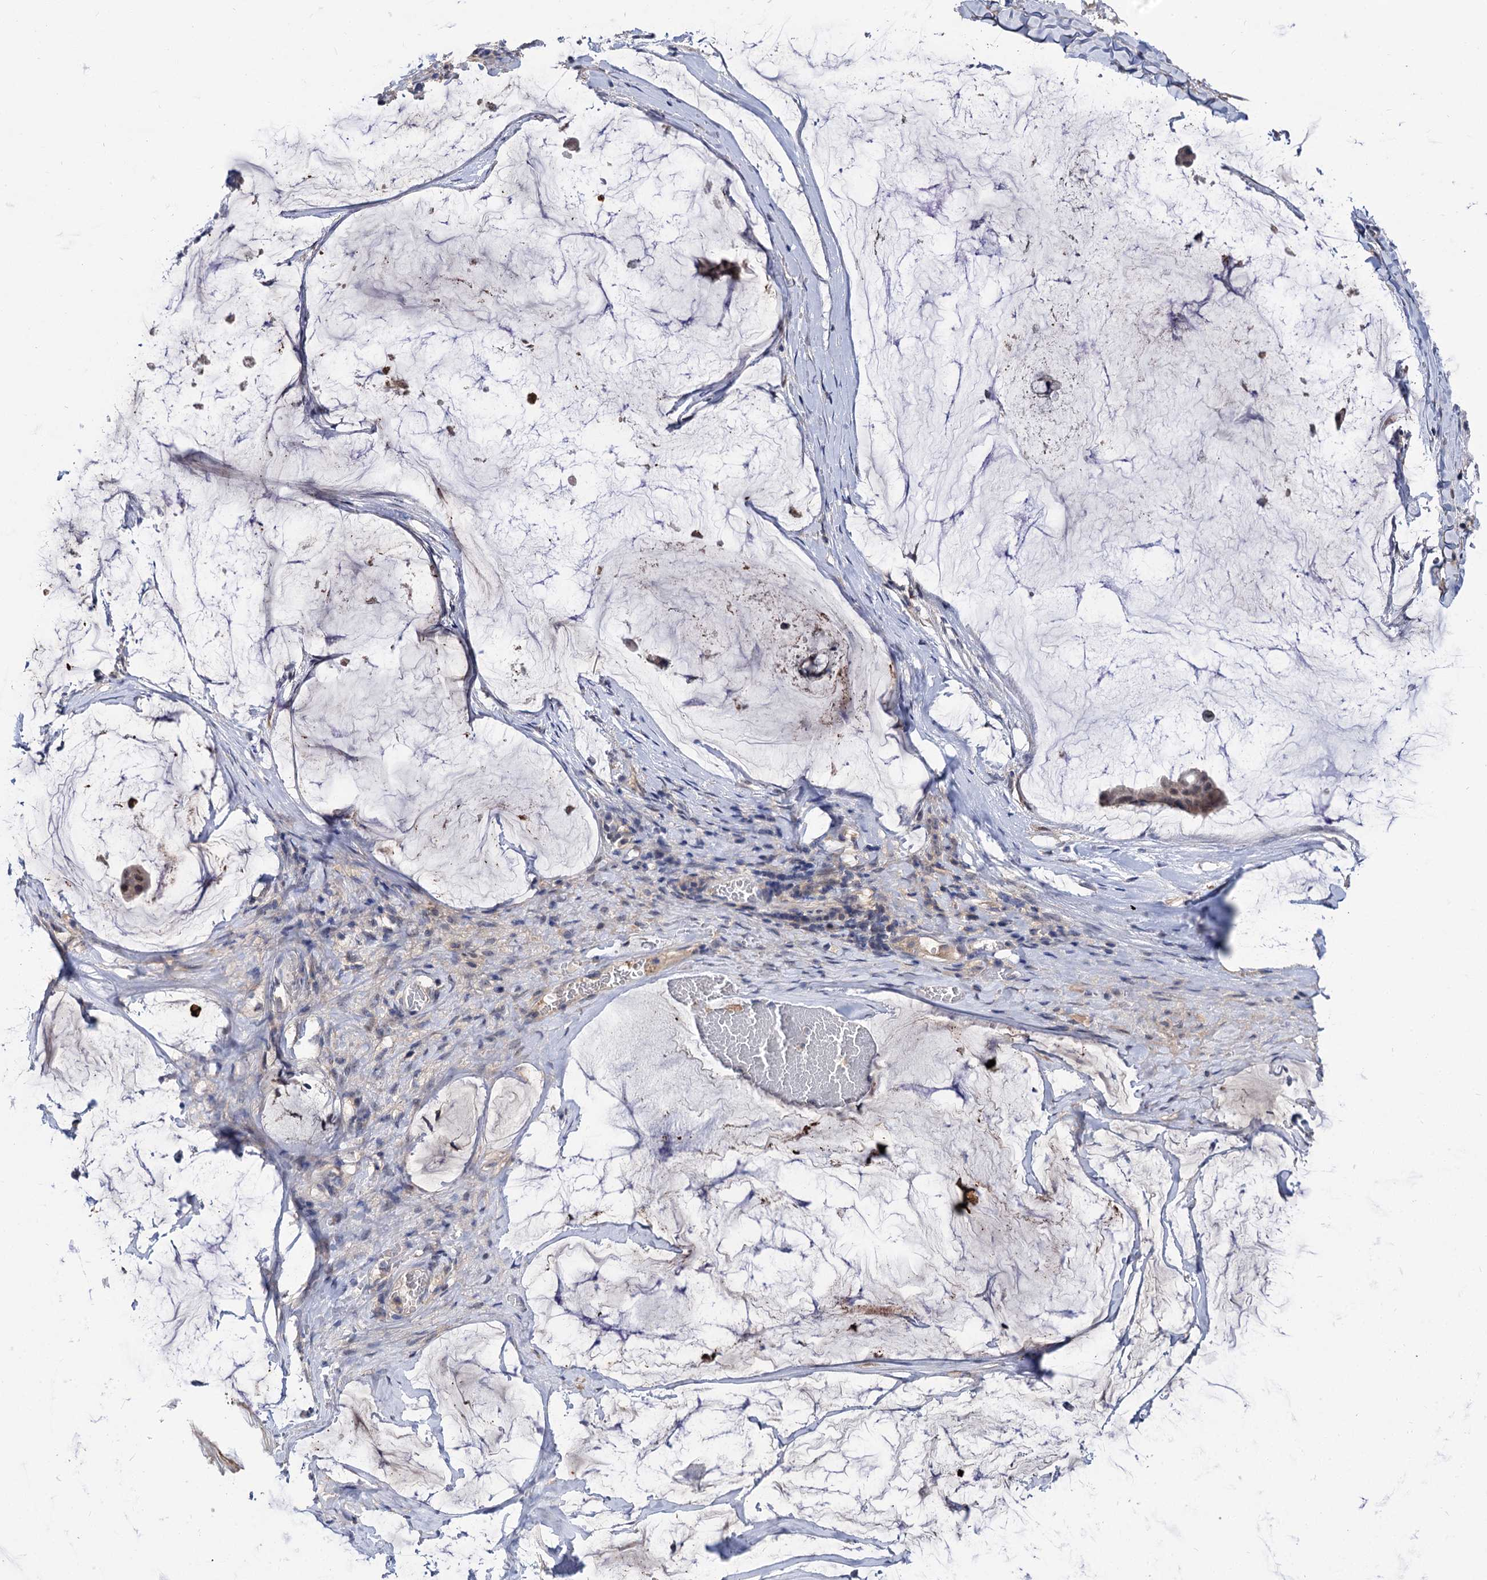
{"staining": {"intensity": "weak", "quantity": "25%-75%", "location": "nuclear"}, "tissue": "ovarian cancer", "cell_type": "Tumor cells", "image_type": "cancer", "snomed": [{"axis": "morphology", "description": "Cystadenocarcinoma, mucinous, NOS"}, {"axis": "topography", "description": "Ovary"}], "caption": "About 25%-75% of tumor cells in human ovarian cancer (mucinous cystadenocarcinoma) exhibit weak nuclear protein staining as visualized by brown immunohistochemical staining.", "gene": "NEK10", "patient": {"sex": "female", "age": 73}}